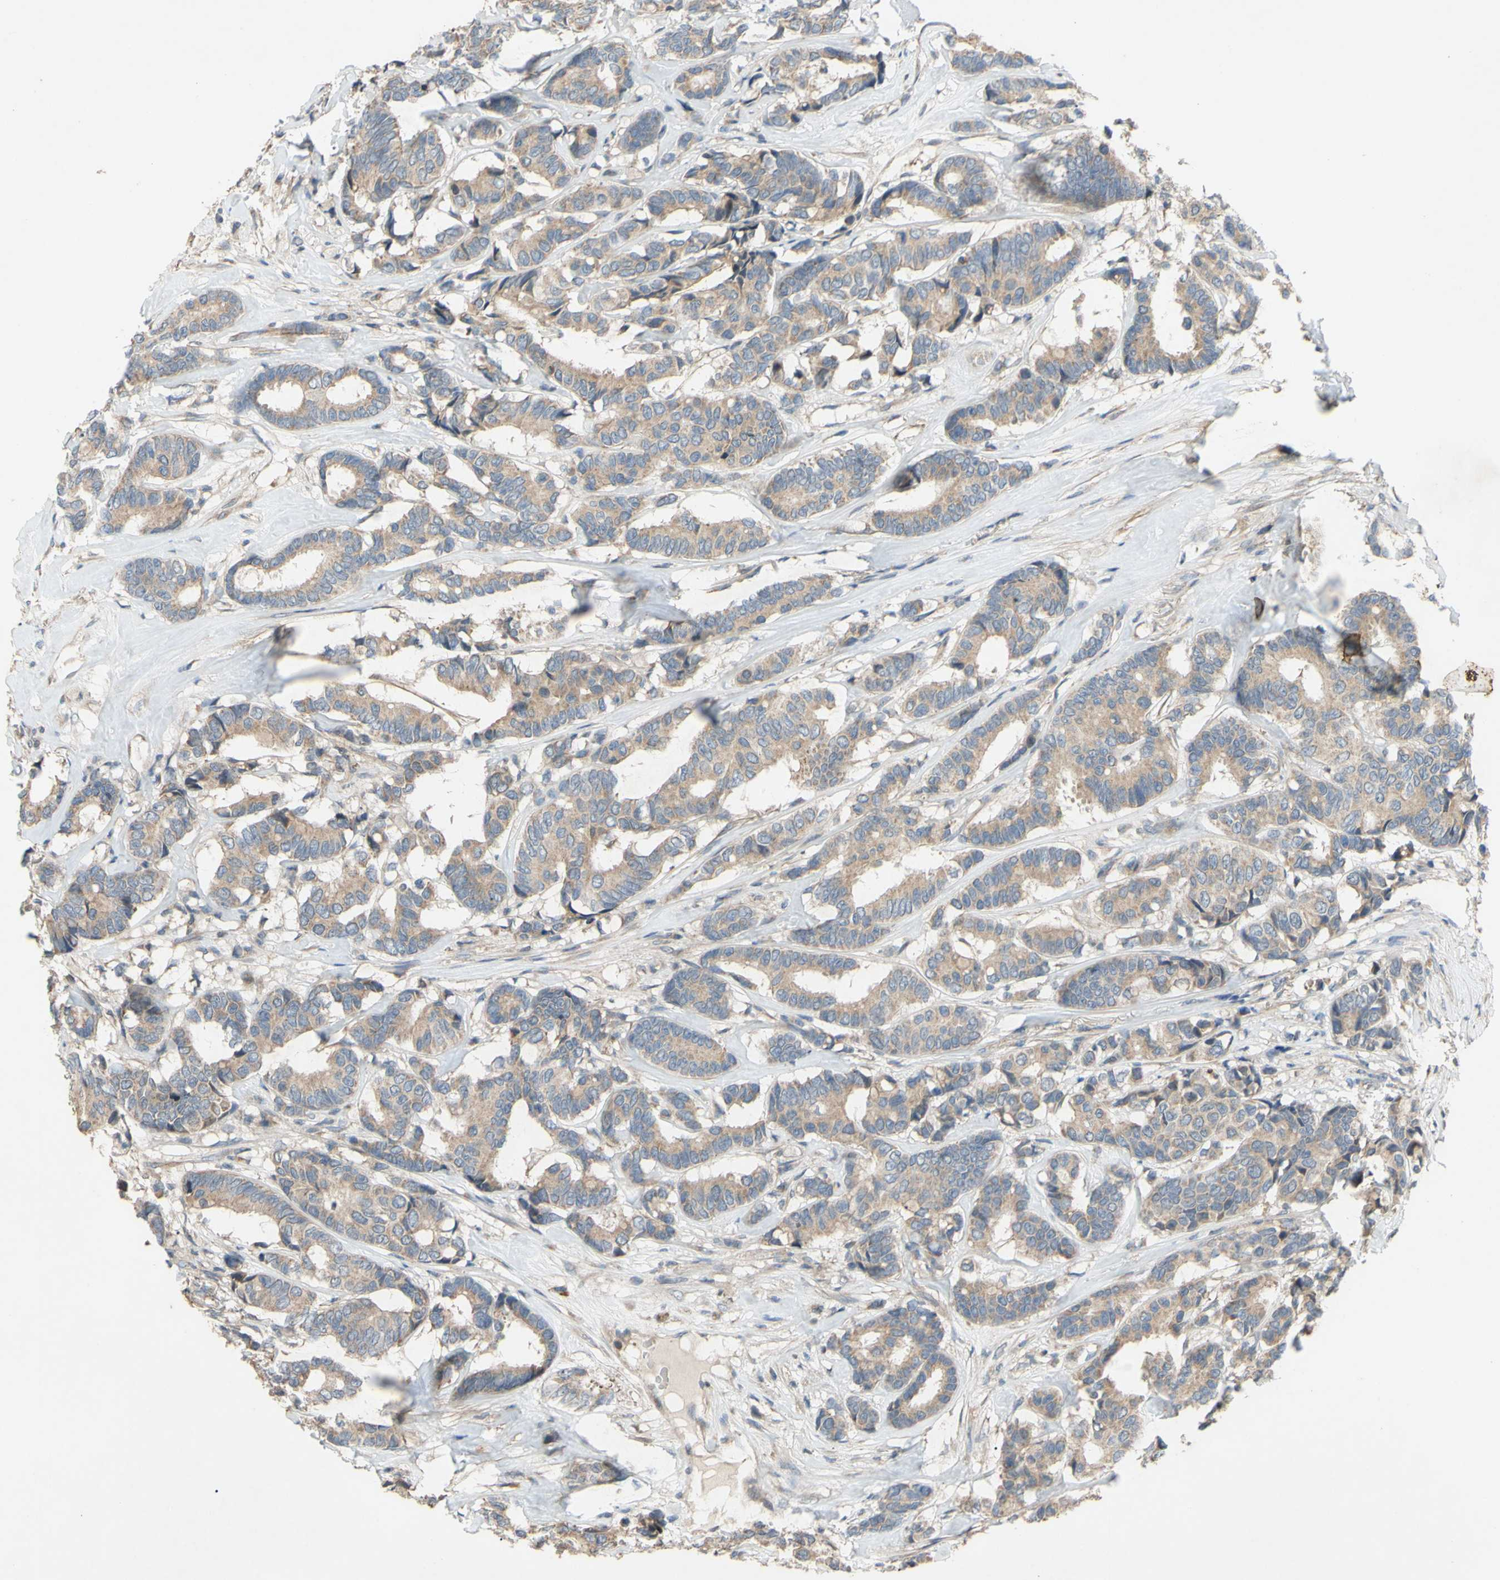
{"staining": {"intensity": "weak", "quantity": ">75%", "location": "cytoplasmic/membranous"}, "tissue": "breast cancer", "cell_type": "Tumor cells", "image_type": "cancer", "snomed": [{"axis": "morphology", "description": "Duct carcinoma"}, {"axis": "topography", "description": "Breast"}], "caption": "Immunohistochemical staining of breast intraductal carcinoma shows low levels of weak cytoplasmic/membranous expression in approximately >75% of tumor cells.", "gene": "PARD6A", "patient": {"sex": "female", "age": 87}}